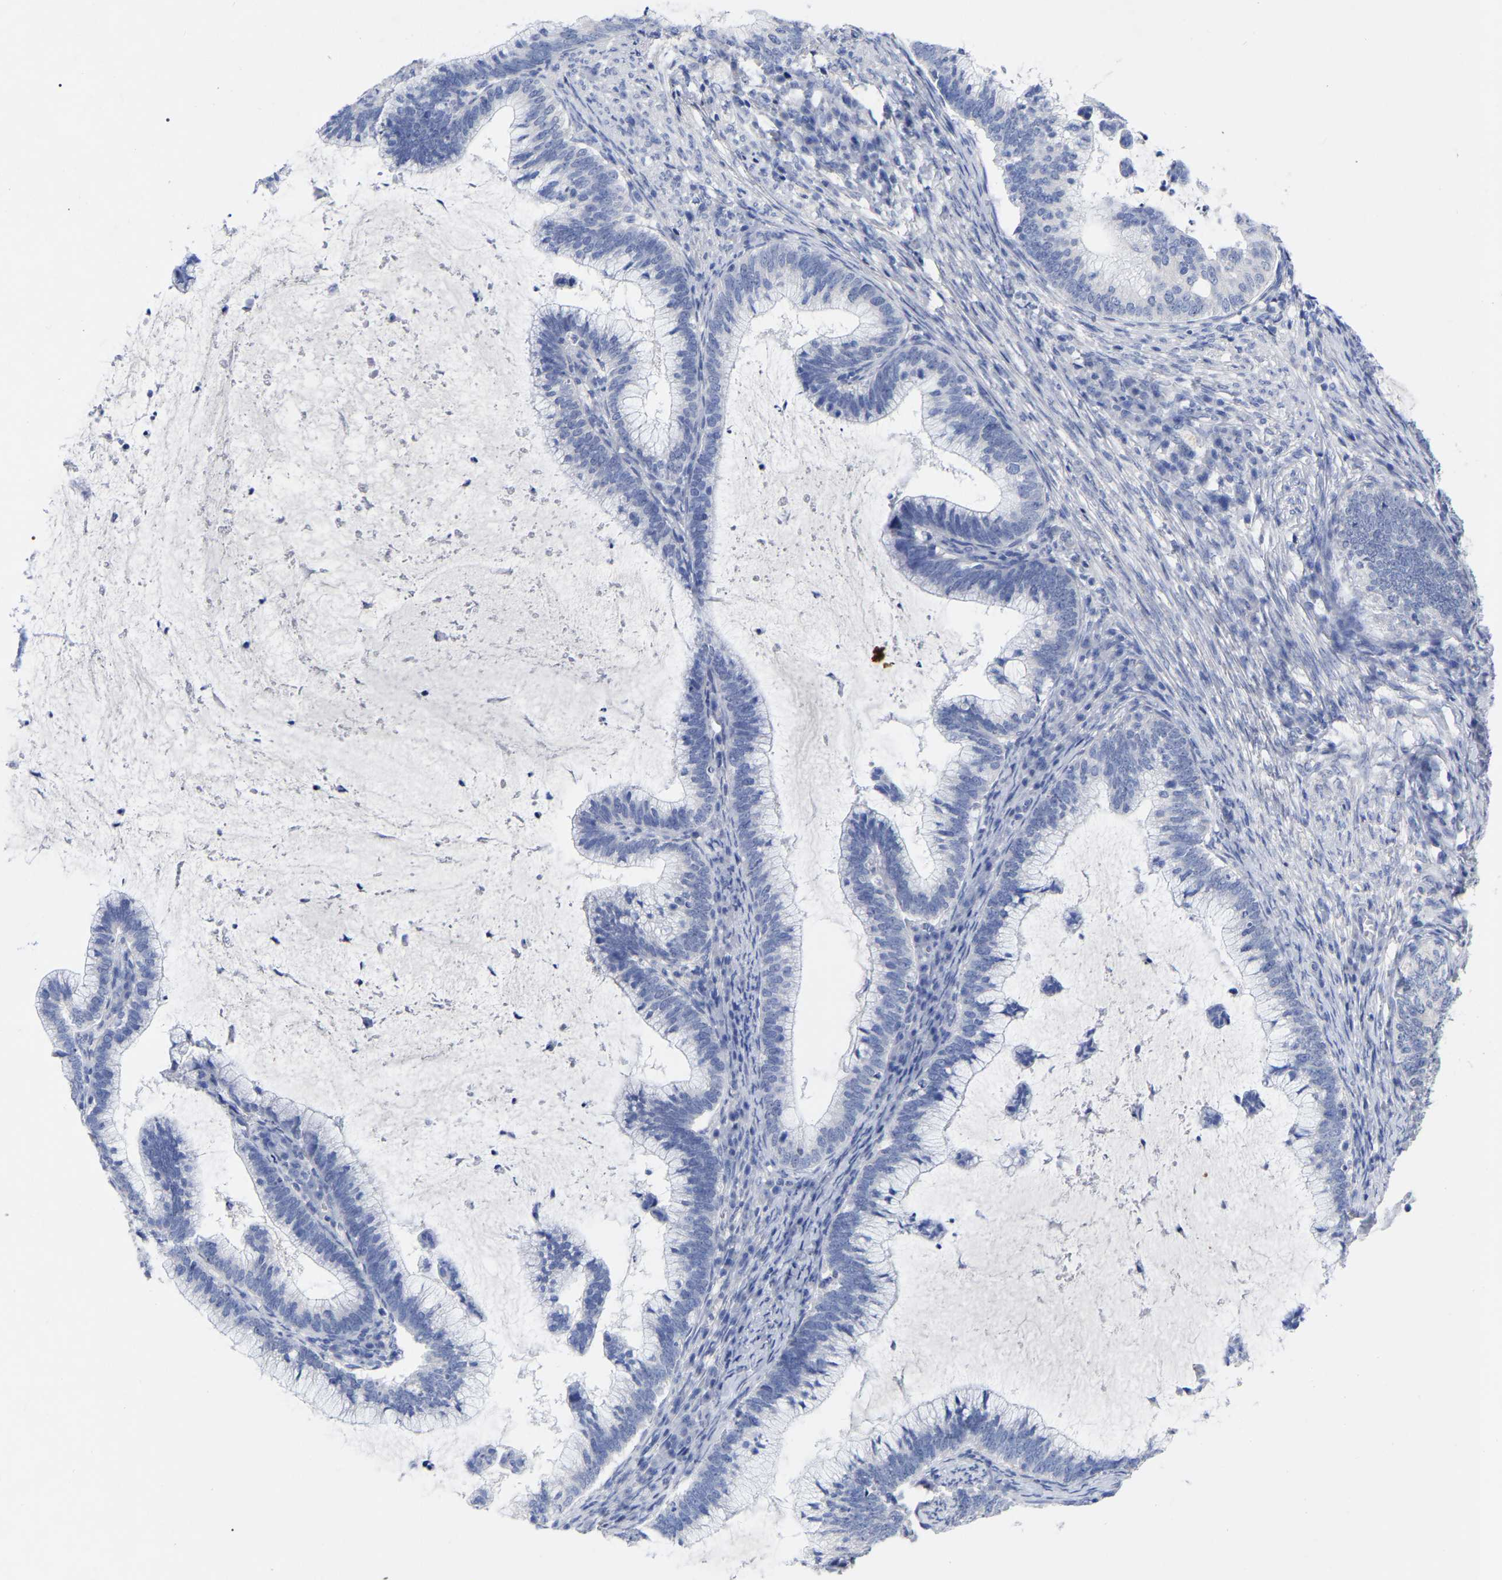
{"staining": {"intensity": "negative", "quantity": "none", "location": "none"}, "tissue": "cervical cancer", "cell_type": "Tumor cells", "image_type": "cancer", "snomed": [{"axis": "morphology", "description": "Adenocarcinoma, NOS"}, {"axis": "topography", "description": "Cervix"}], "caption": "IHC image of human cervical cancer (adenocarcinoma) stained for a protein (brown), which shows no expression in tumor cells. Nuclei are stained in blue.", "gene": "ANXA13", "patient": {"sex": "female", "age": 36}}